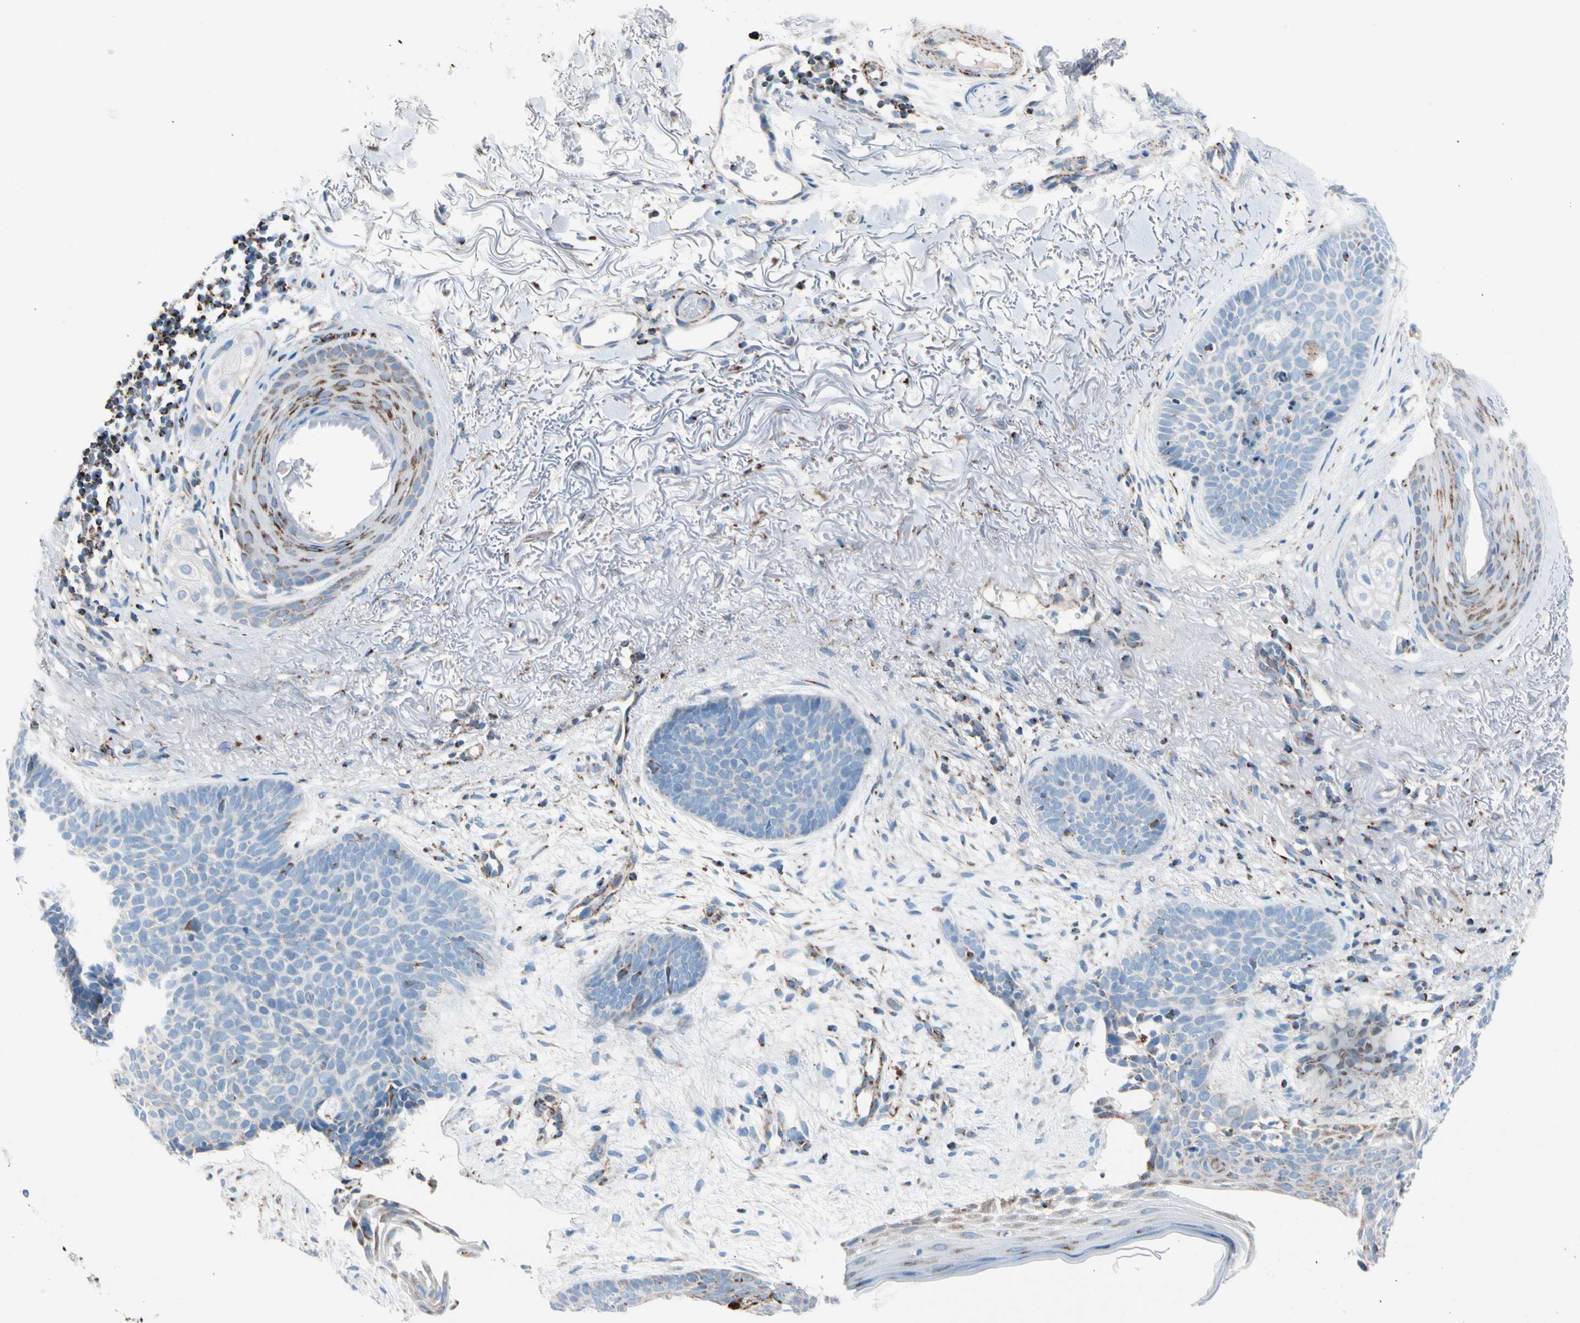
{"staining": {"intensity": "strong", "quantity": "<25%", "location": "cytoplasmic/membranous"}, "tissue": "skin cancer", "cell_type": "Tumor cells", "image_type": "cancer", "snomed": [{"axis": "morphology", "description": "Normal tissue, NOS"}, {"axis": "morphology", "description": "Basal cell carcinoma"}, {"axis": "topography", "description": "Skin"}], "caption": "Skin cancer (basal cell carcinoma) was stained to show a protein in brown. There is medium levels of strong cytoplasmic/membranous expression in approximately <25% of tumor cells.", "gene": "HK1", "patient": {"sex": "female", "age": 70}}